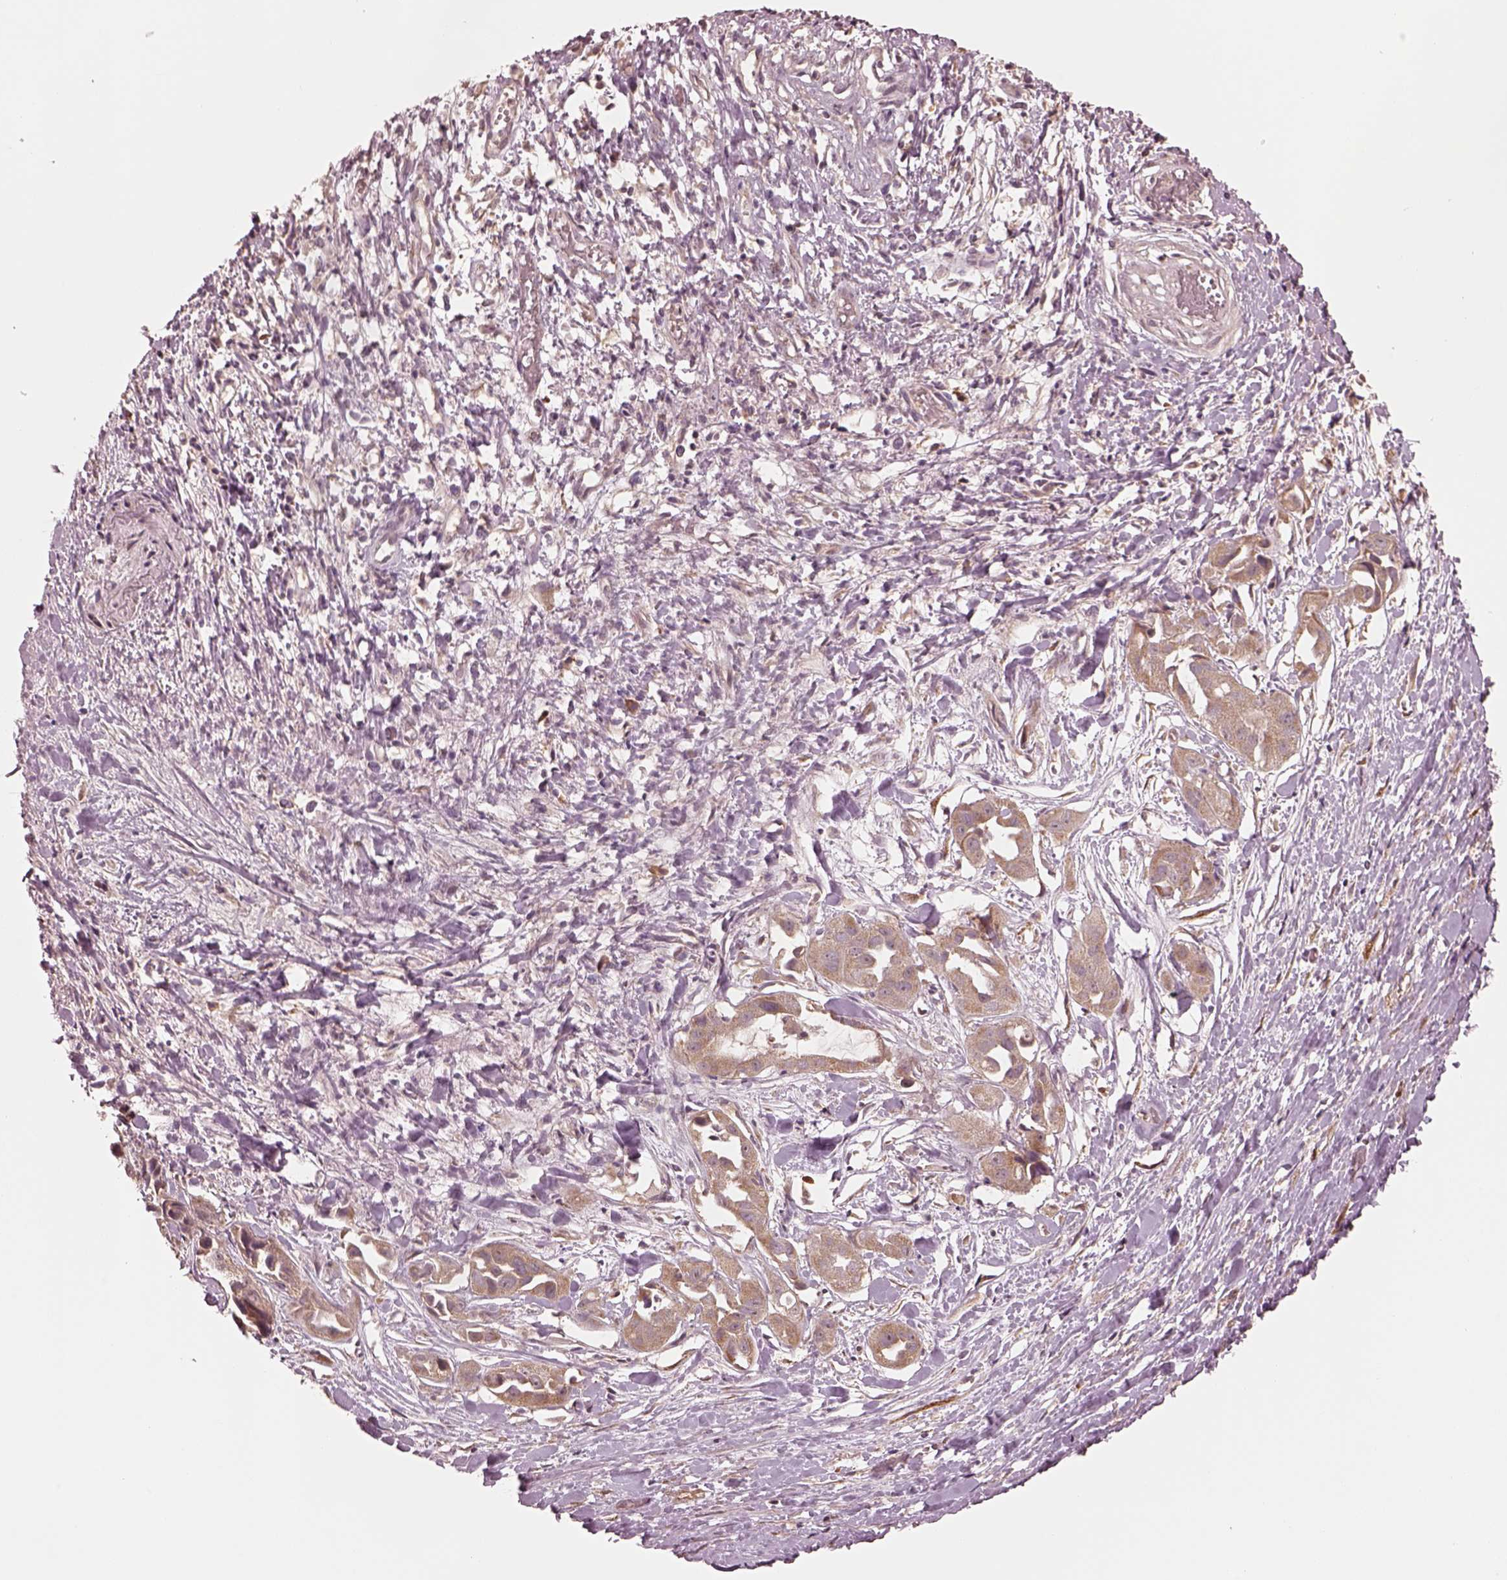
{"staining": {"intensity": "weak", "quantity": ">75%", "location": "cytoplasmic/membranous"}, "tissue": "liver cancer", "cell_type": "Tumor cells", "image_type": "cancer", "snomed": [{"axis": "morphology", "description": "Cholangiocarcinoma"}, {"axis": "topography", "description": "Liver"}], "caption": "Human liver cholangiocarcinoma stained with a brown dye reveals weak cytoplasmic/membranous positive positivity in about >75% of tumor cells.", "gene": "RPS5", "patient": {"sex": "female", "age": 52}}